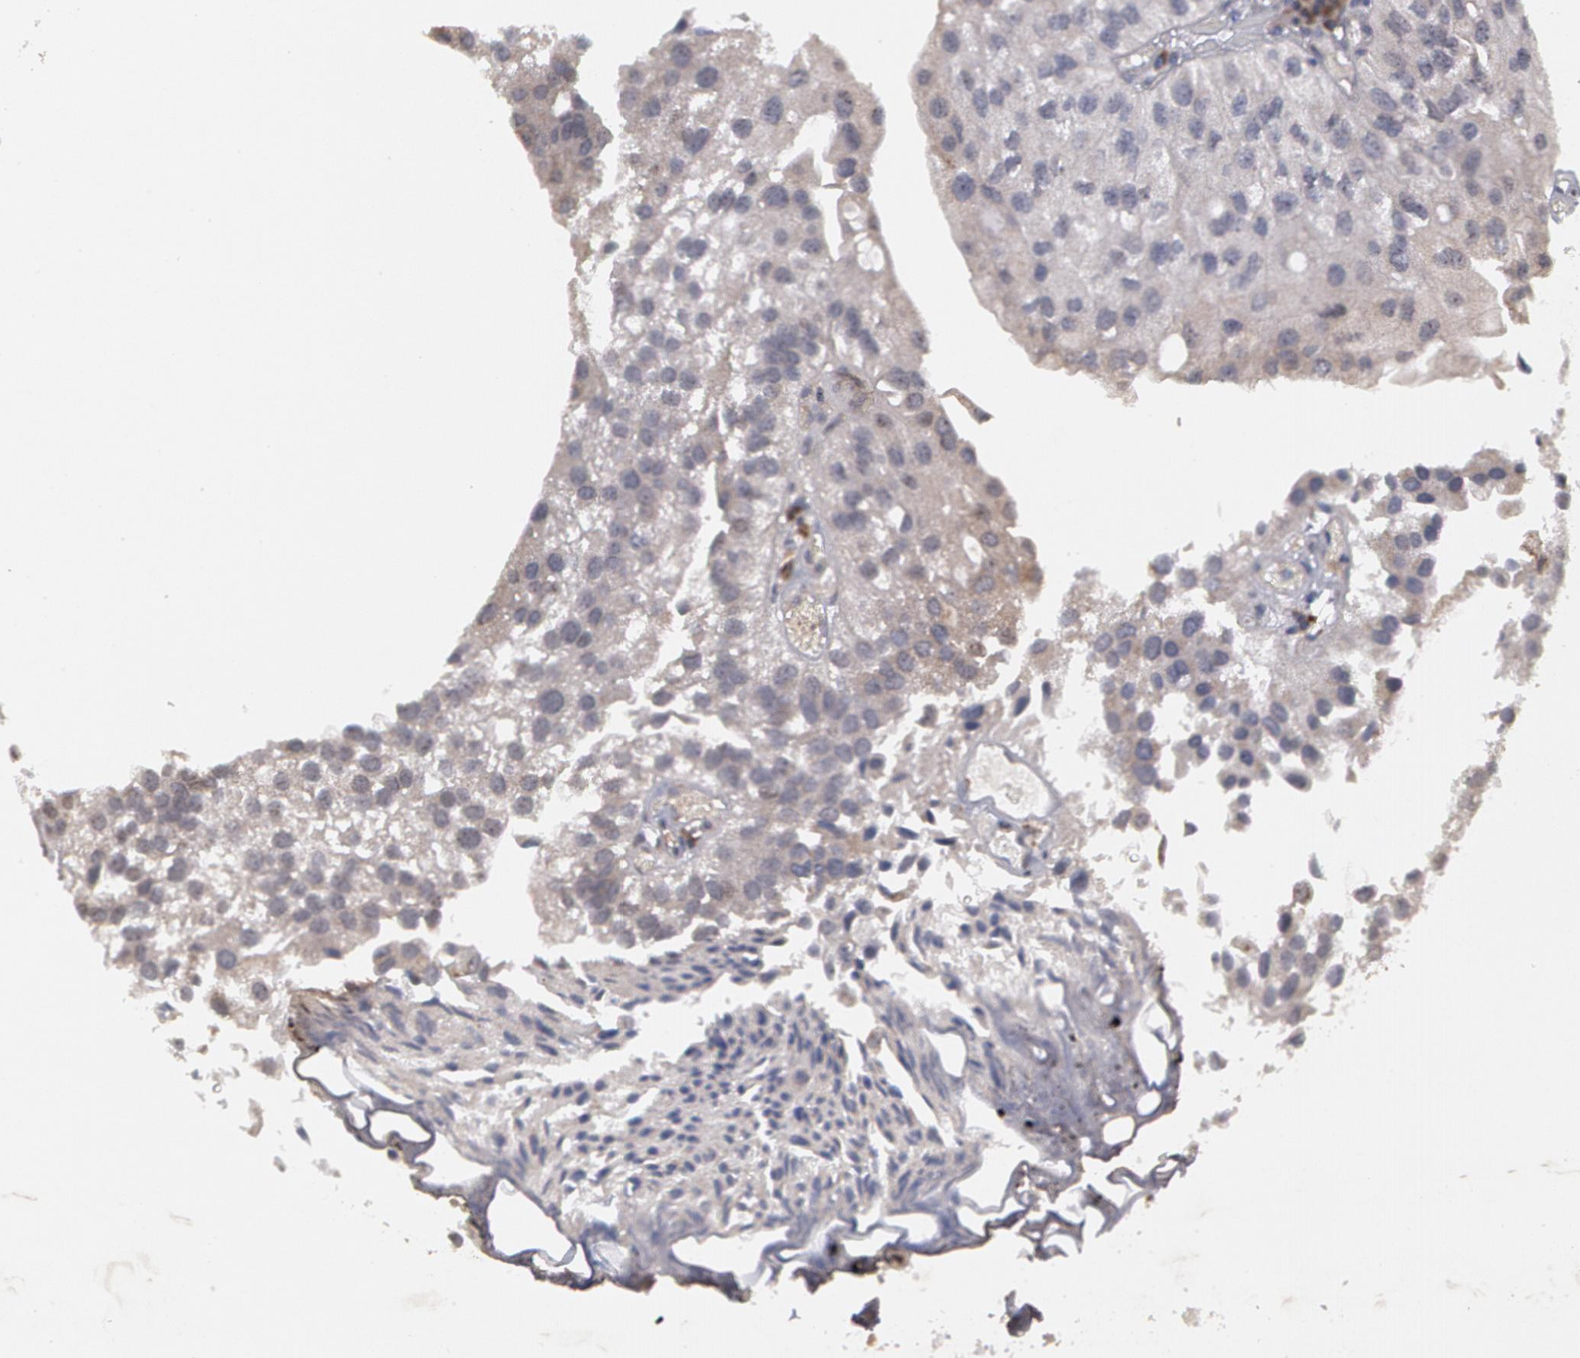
{"staining": {"intensity": "negative", "quantity": "none", "location": "none"}, "tissue": "urothelial cancer", "cell_type": "Tumor cells", "image_type": "cancer", "snomed": [{"axis": "morphology", "description": "Urothelial carcinoma, Low grade"}, {"axis": "topography", "description": "Urinary bladder"}], "caption": "DAB immunohistochemical staining of low-grade urothelial carcinoma shows no significant positivity in tumor cells.", "gene": "STX5", "patient": {"sex": "female", "age": 89}}